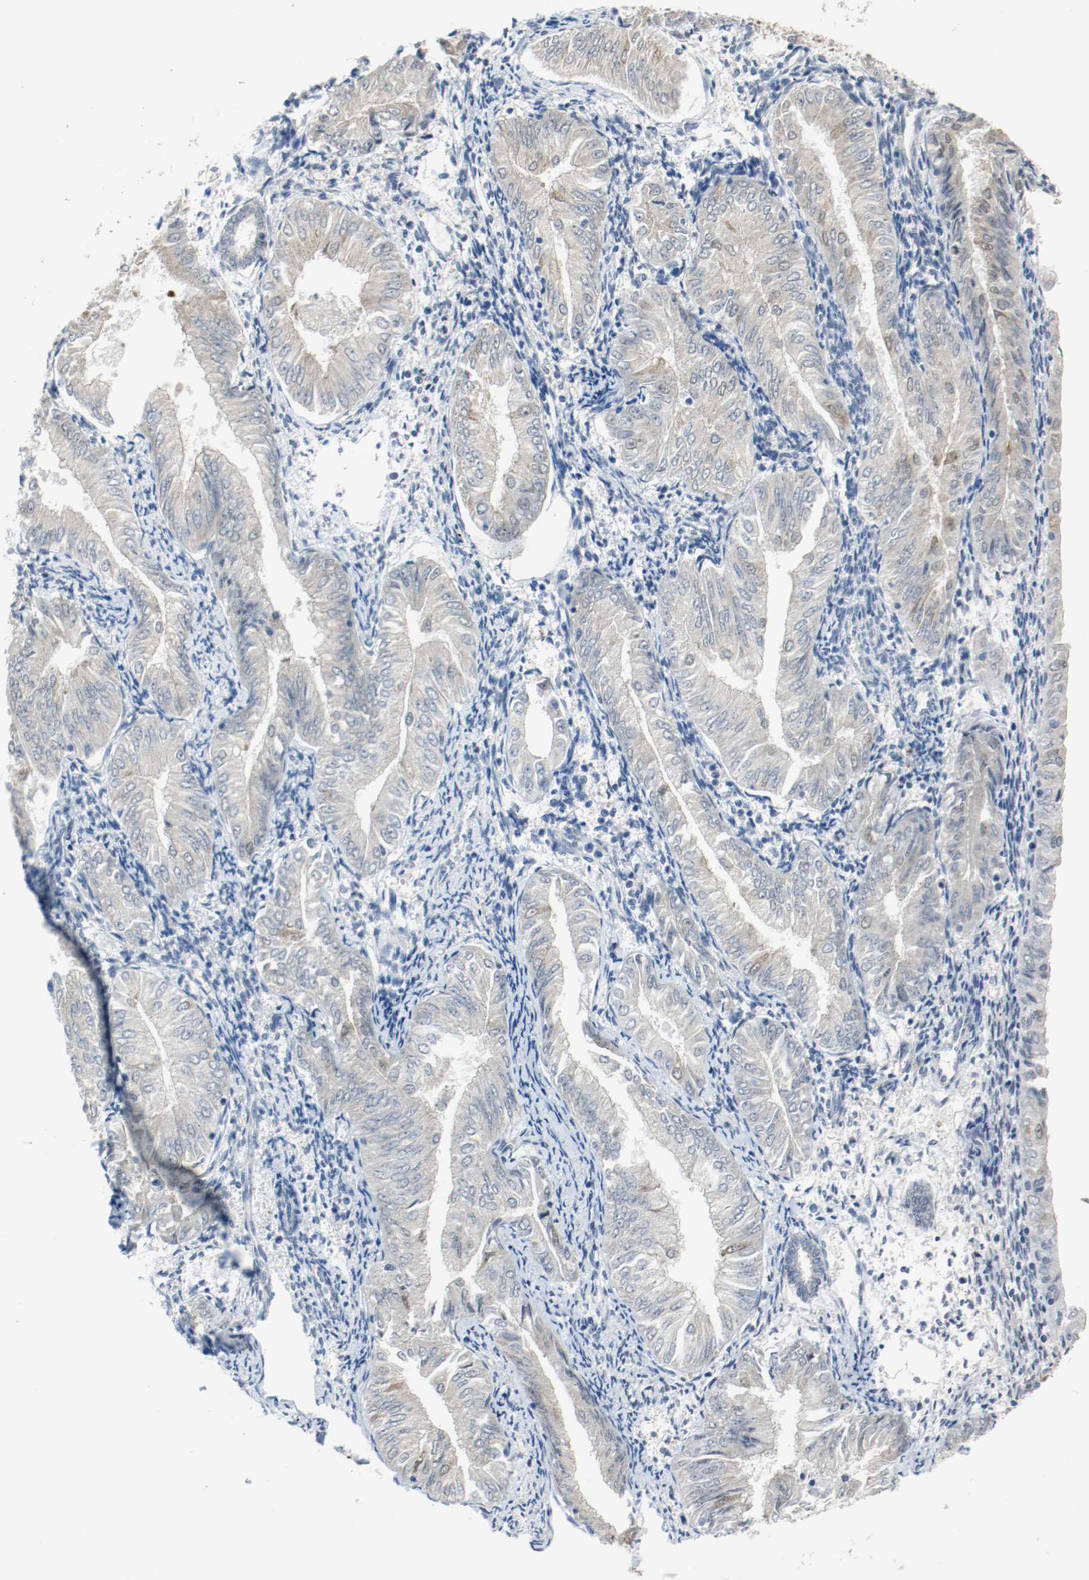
{"staining": {"intensity": "weak", "quantity": ">75%", "location": "cytoplasmic/membranous"}, "tissue": "endometrial cancer", "cell_type": "Tumor cells", "image_type": "cancer", "snomed": [{"axis": "morphology", "description": "Adenocarcinoma, NOS"}, {"axis": "topography", "description": "Endometrium"}], "caption": "An immunohistochemistry (IHC) micrograph of tumor tissue is shown. Protein staining in brown shows weak cytoplasmic/membranous positivity in endometrial adenocarcinoma within tumor cells.", "gene": "PPME1", "patient": {"sex": "female", "age": 53}}